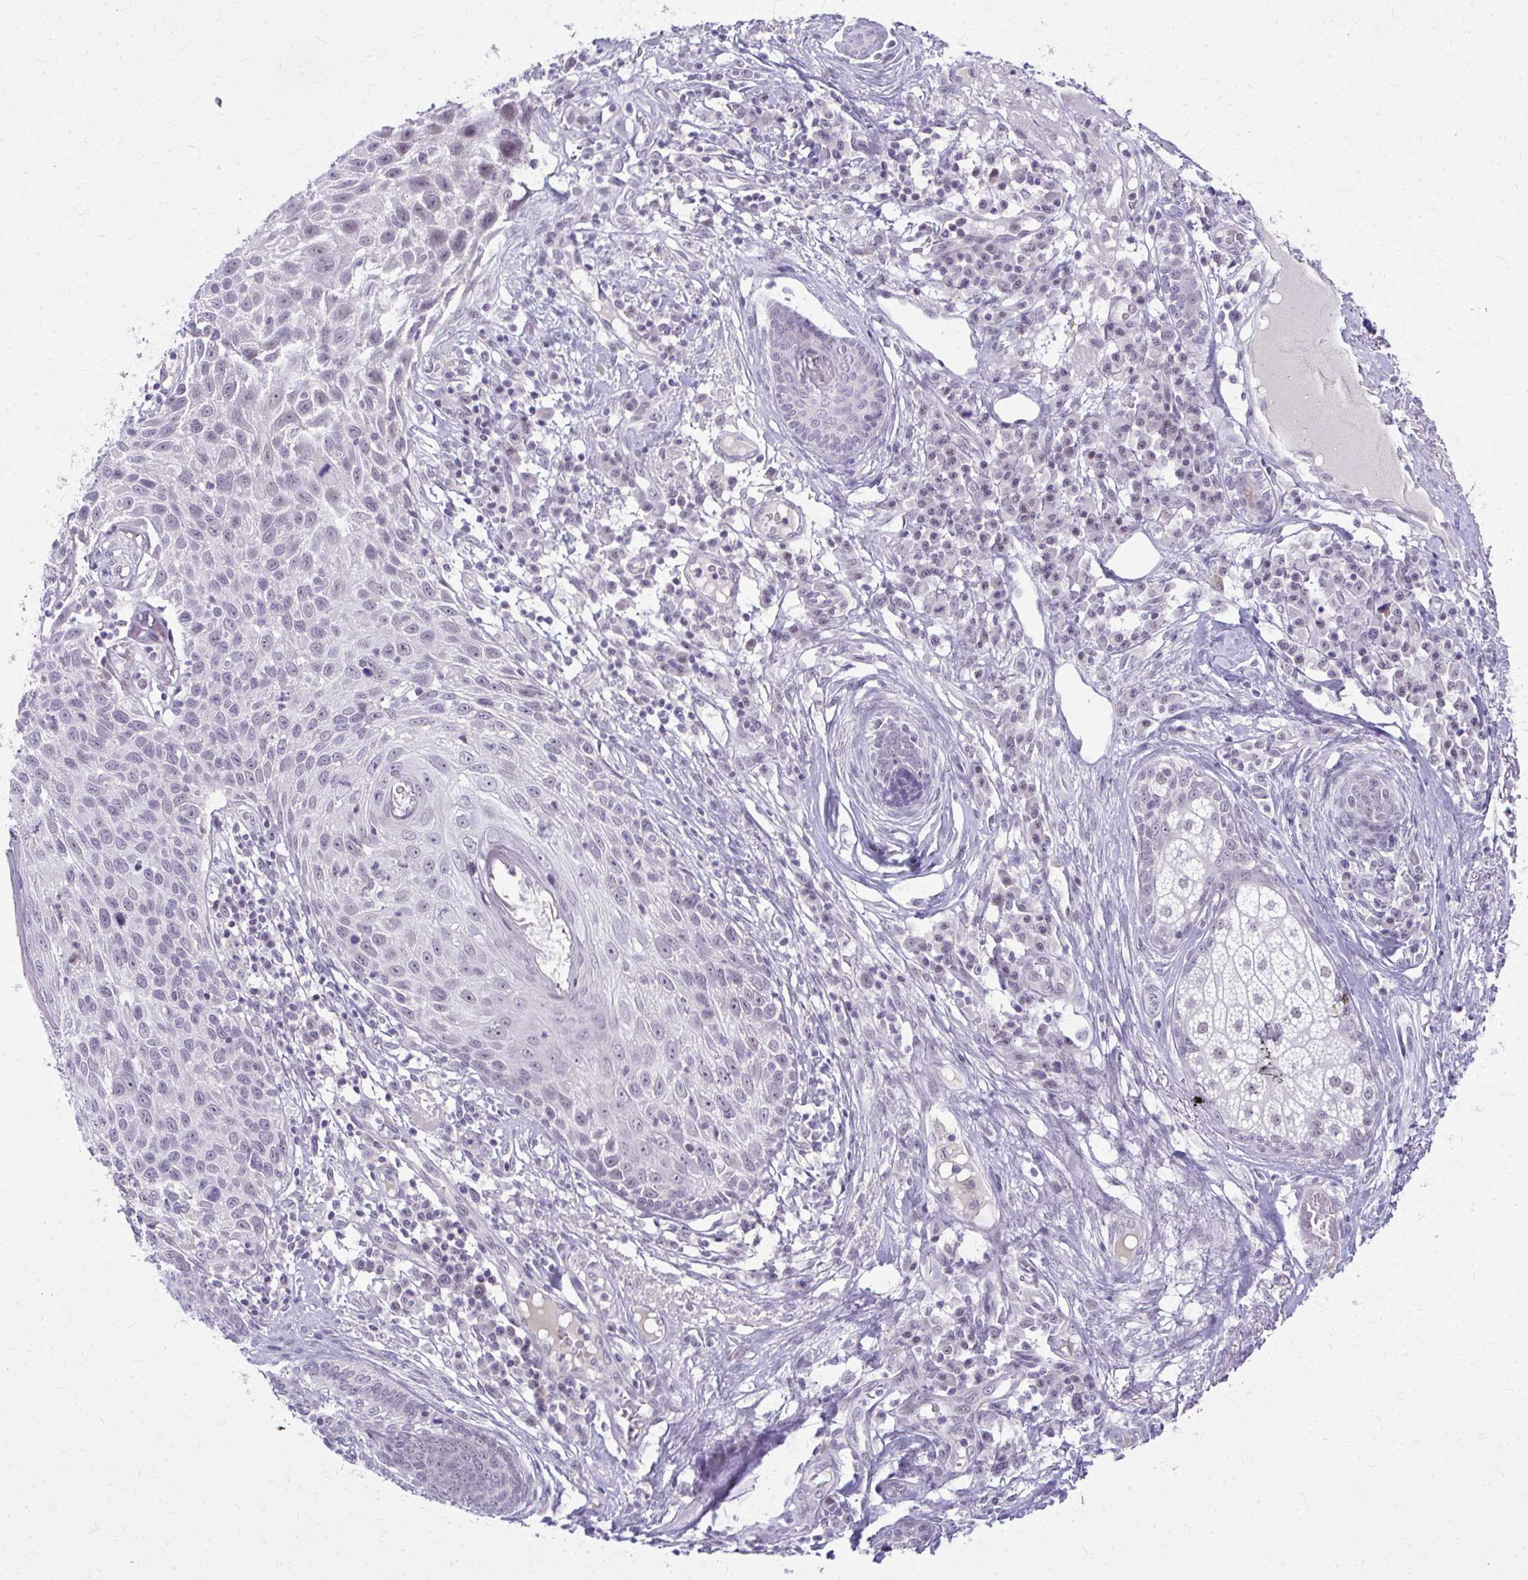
{"staining": {"intensity": "negative", "quantity": "none", "location": "none"}, "tissue": "skin cancer", "cell_type": "Tumor cells", "image_type": "cancer", "snomed": [{"axis": "morphology", "description": "Squamous cell carcinoma, NOS"}, {"axis": "topography", "description": "Skin"}], "caption": "Tumor cells show no significant protein positivity in skin cancer (squamous cell carcinoma).", "gene": "MAF1", "patient": {"sex": "female", "age": 87}}